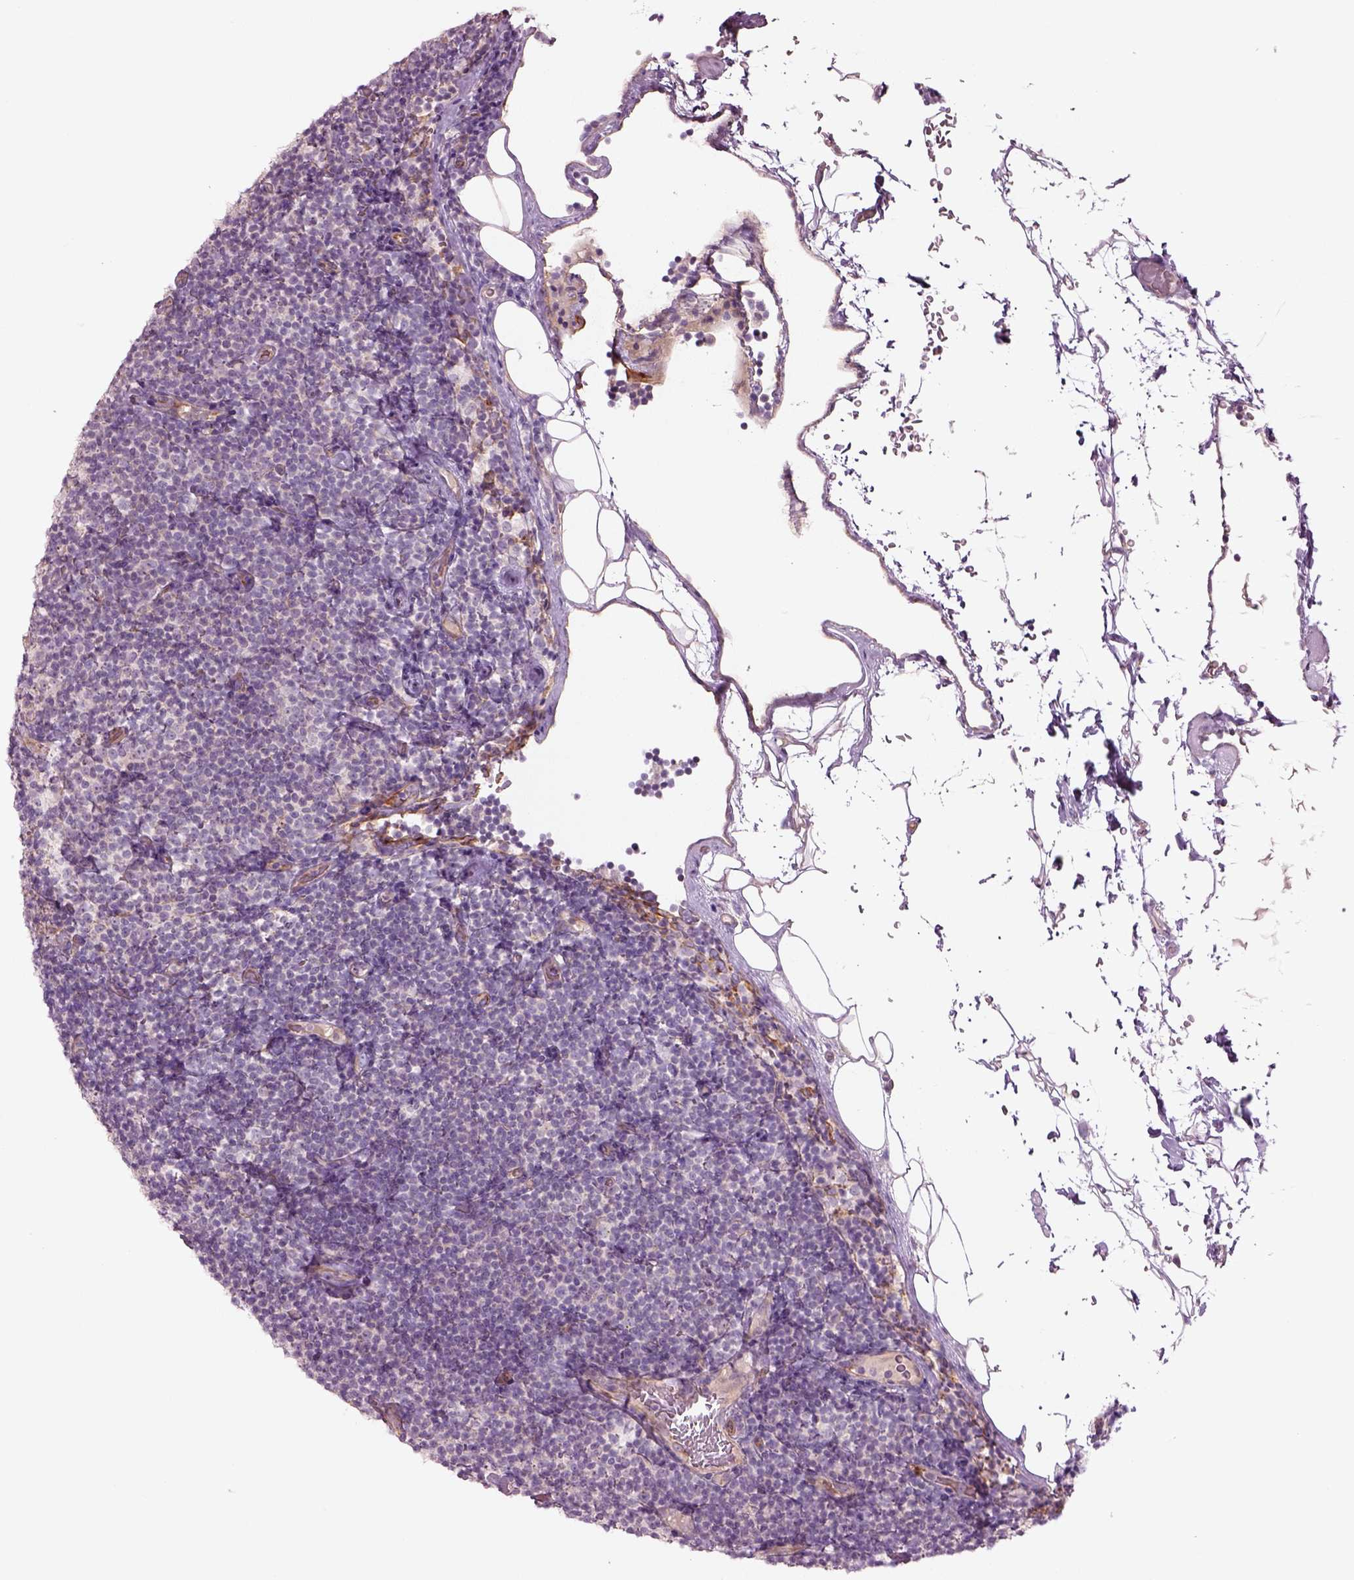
{"staining": {"intensity": "negative", "quantity": "none", "location": "none"}, "tissue": "lymphoma", "cell_type": "Tumor cells", "image_type": "cancer", "snomed": [{"axis": "morphology", "description": "Malignant lymphoma, non-Hodgkin's type, Low grade"}, {"axis": "topography", "description": "Lymph node"}], "caption": "DAB (3,3'-diaminobenzidine) immunohistochemical staining of malignant lymphoma, non-Hodgkin's type (low-grade) reveals no significant staining in tumor cells.", "gene": "DUOXA2", "patient": {"sex": "male", "age": 81}}